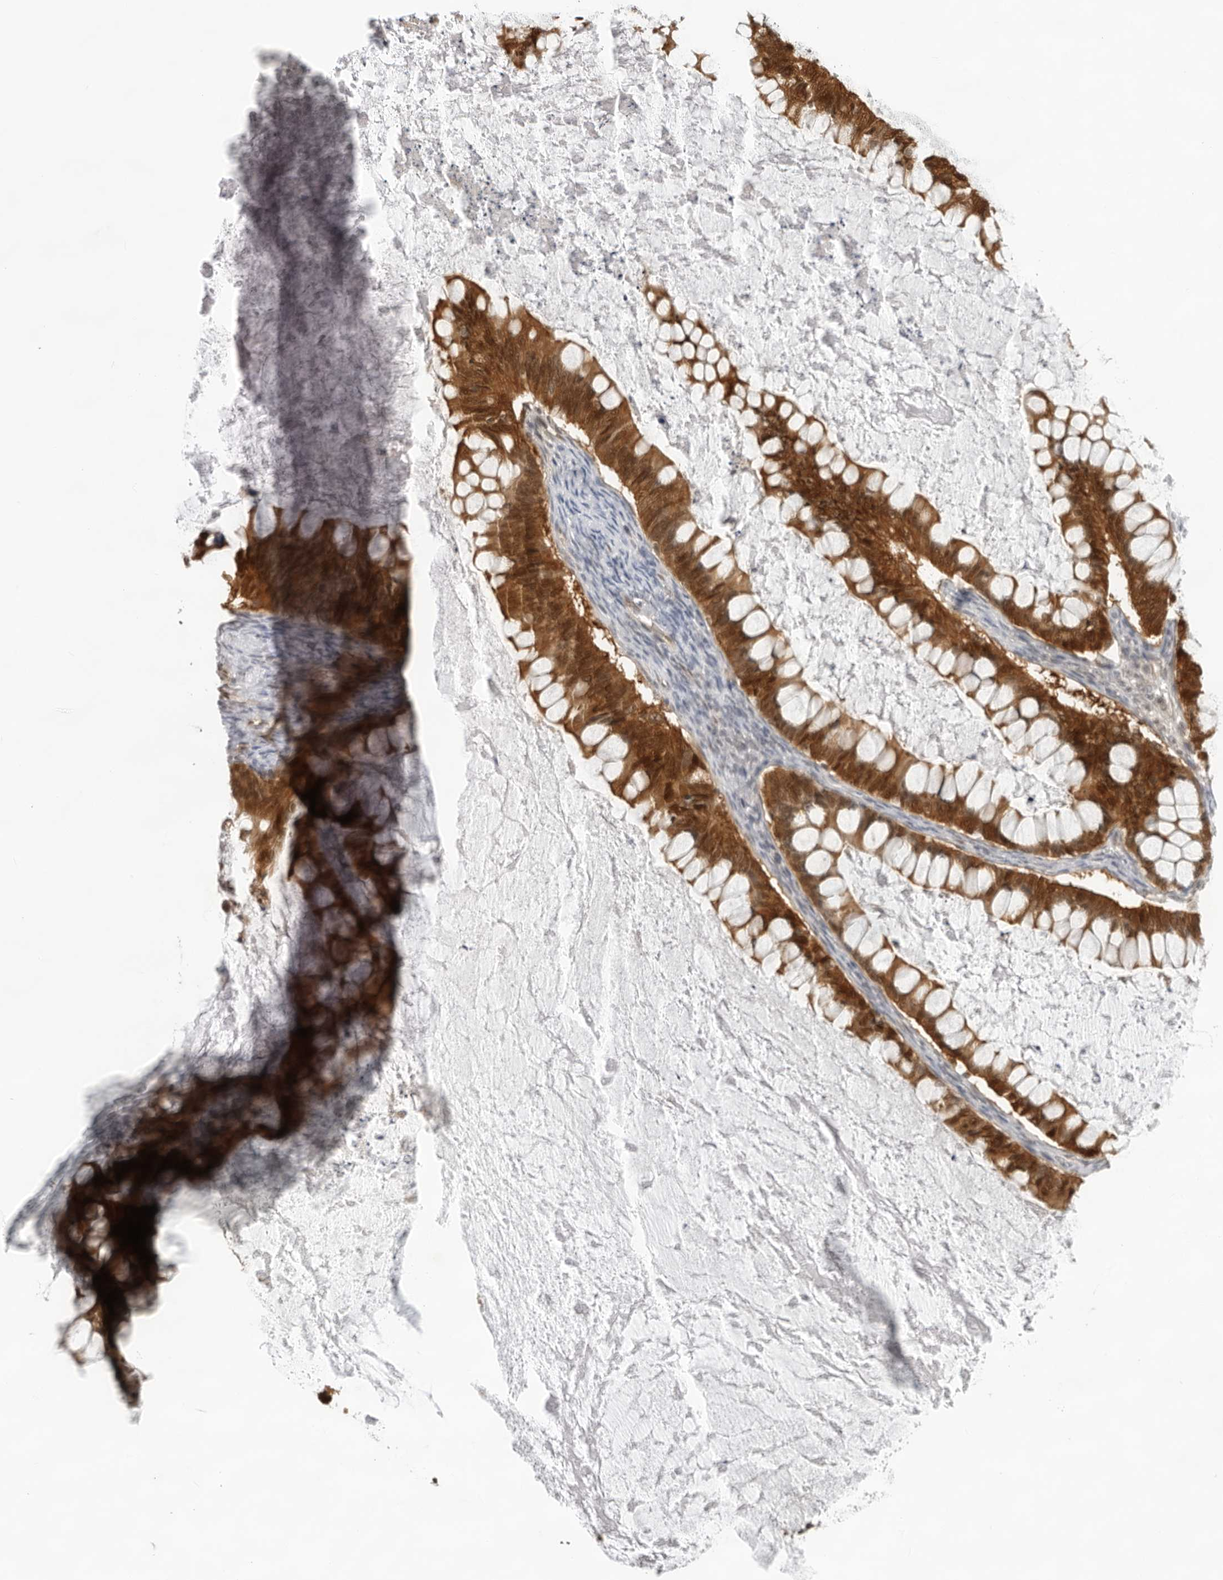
{"staining": {"intensity": "strong", "quantity": ">75%", "location": "cytoplasmic/membranous"}, "tissue": "ovarian cancer", "cell_type": "Tumor cells", "image_type": "cancer", "snomed": [{"axis": "morphology", "description": "Cystadenocarcinoma, mucinous, NOS"}, {"axis": "topography", "description": "Ovary"}], "caption": "High-magnification brightfield microscopy of mucinous cystadenocarcinoma (ovarian) stained with DAB (brown) and counterstained with hematoxylin (blue). tumor cells exhibit strong cytoplasmic/membranous expression is seen in approximately>75% of cells.", "gene": "CASP7", "patient": {"sex": "female", "age": 61}}